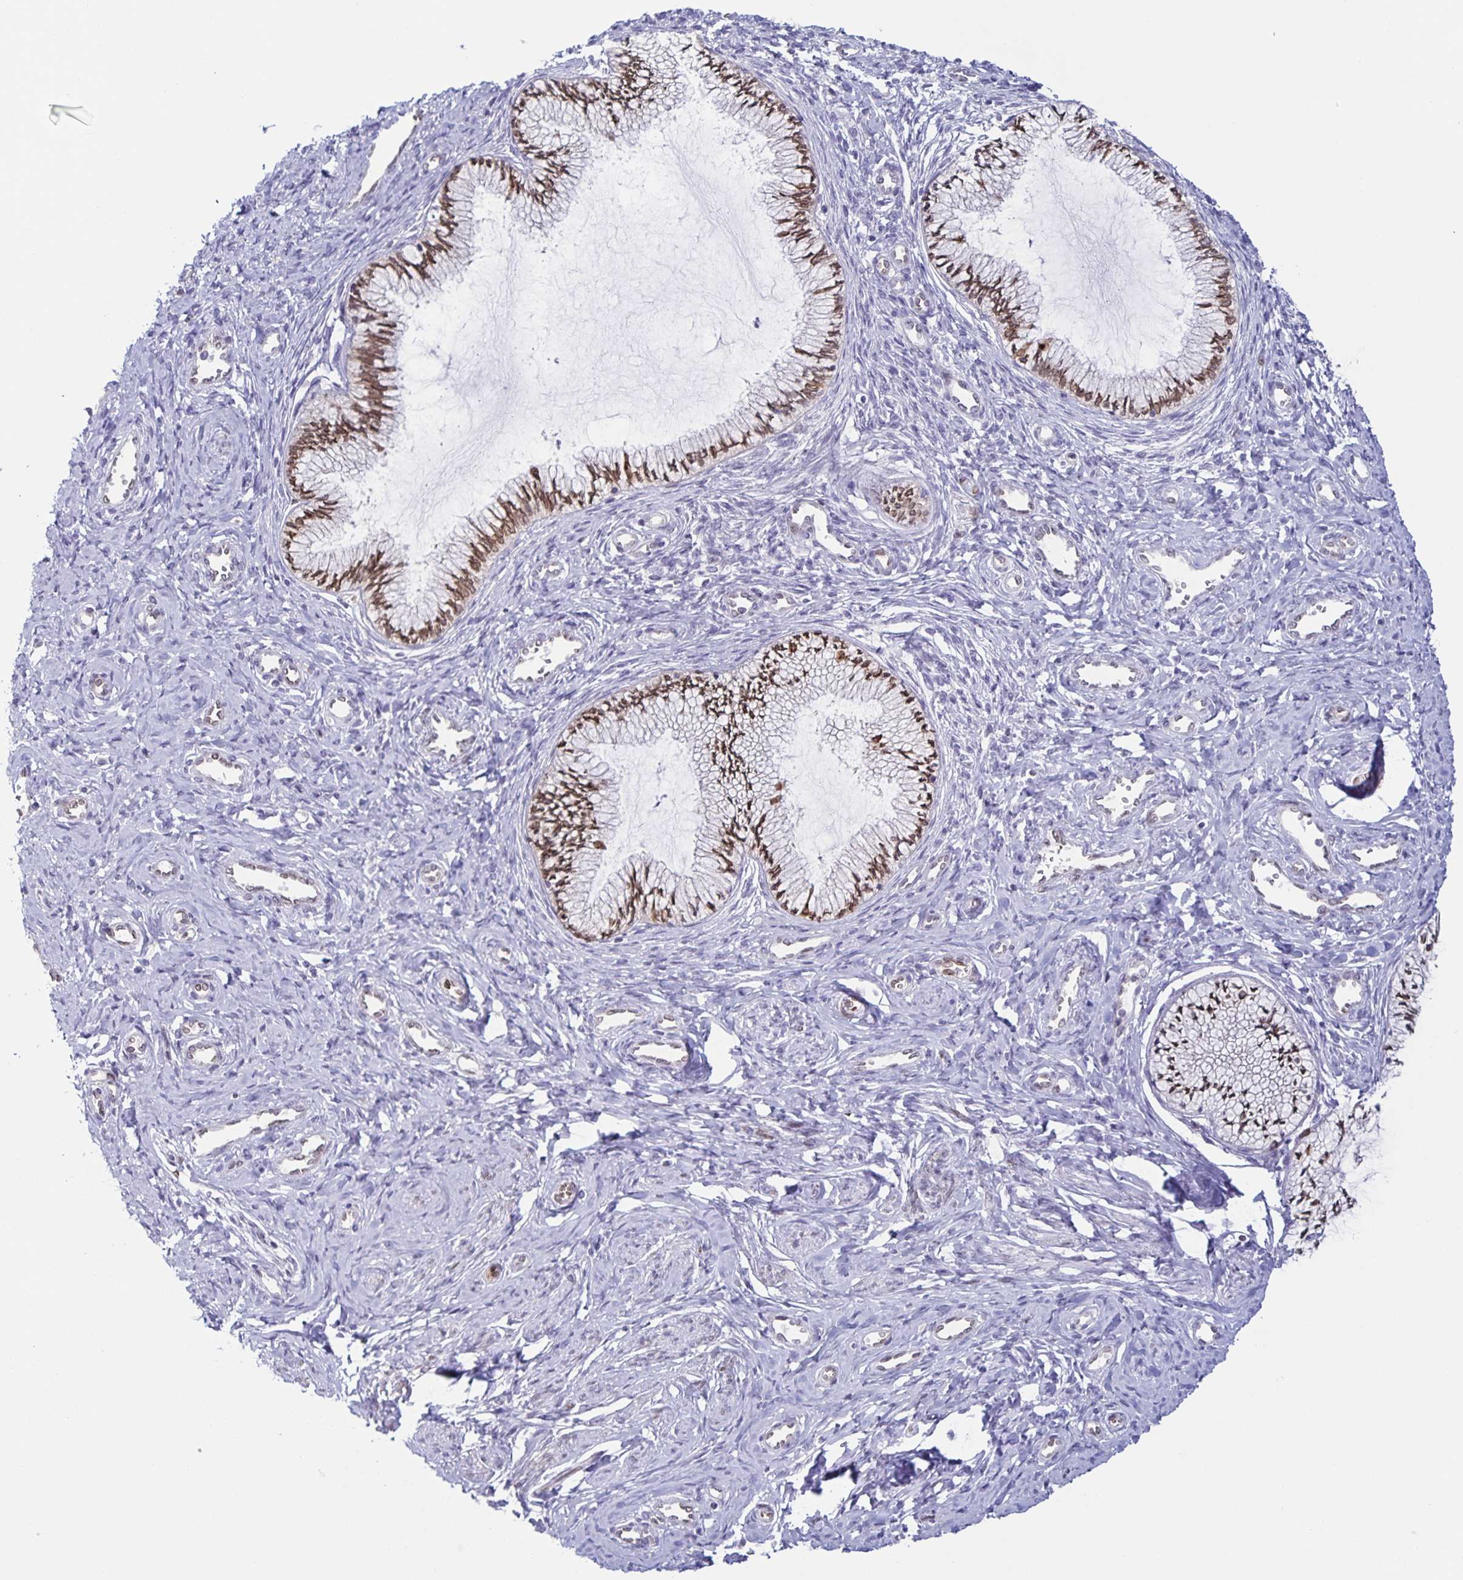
{"staining": {"intensity": "moderate", "quantity": ">75%", "location": "cytoplasmic/membranous,nuclear"}, "tissue": "cervix", "cell_type": "Glandular cells", "image_type": "normal", "snomed": [{"axis": "morphology", "description": "Normal tissue, NOS"}, {"axis": "topography", "description": "Cervix"}], "caption": "Immunohistochemistry (DAB) staining of normal human cervix demonstrates moderate cytoplasmic/membranous,nuclear protein expression in about >75% of glandular cells.", "gene": "SYNE2", "patient": {"sex": "female", "age": 24}}